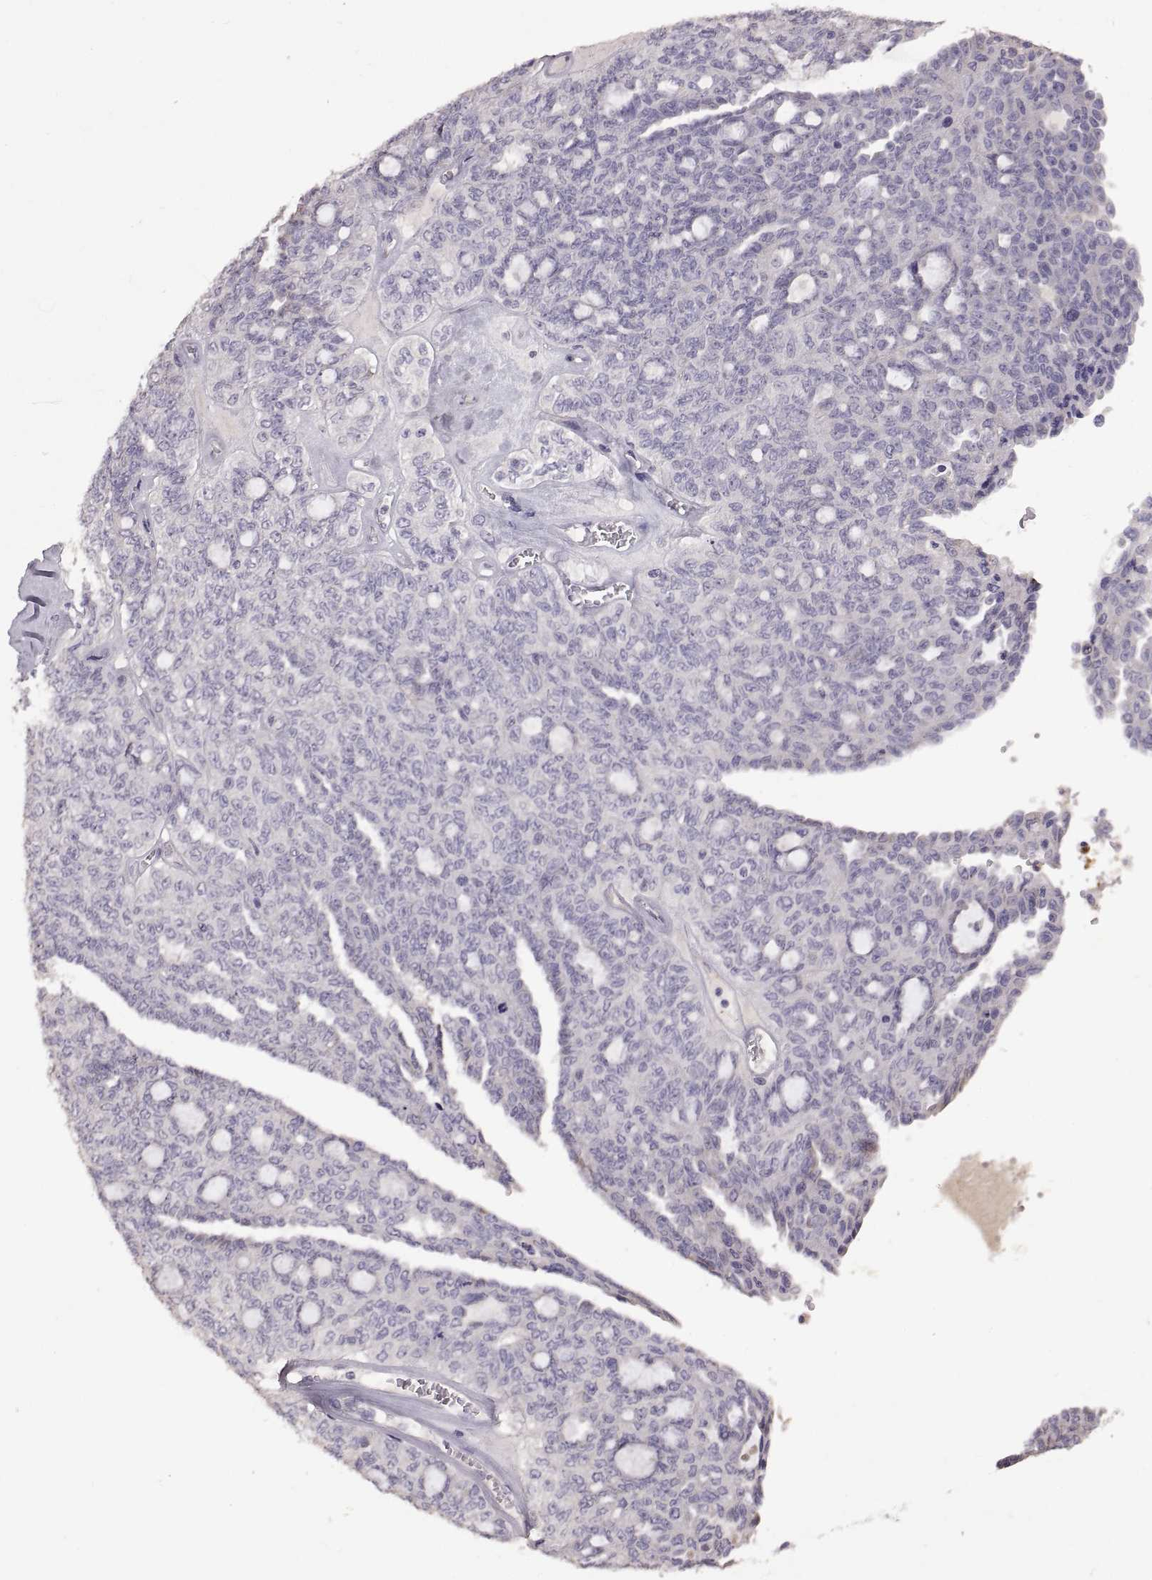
{"staining": {"intensity": "negative", "quantity": "none", "location": "none"}, "tissue": "ovarian cancer", "cell_type": "Tumor cells", "image_type": "cancer", "snomed": [{"axis": "morphology", "description": "Cystadenocarcinoma, serous, NOS"}, {"axis": "topography", "description": "Ovary"}], "caption": "This image is of ovarian cancer stained with IHC to label a protein in brown with the nuclei are counter-stained blue. There is no staining in tumor cells. (DAB IHC with hematoxylin counter stain).", "gene": "DEFB136", "patient": {"sex": "female", "age": 71}}